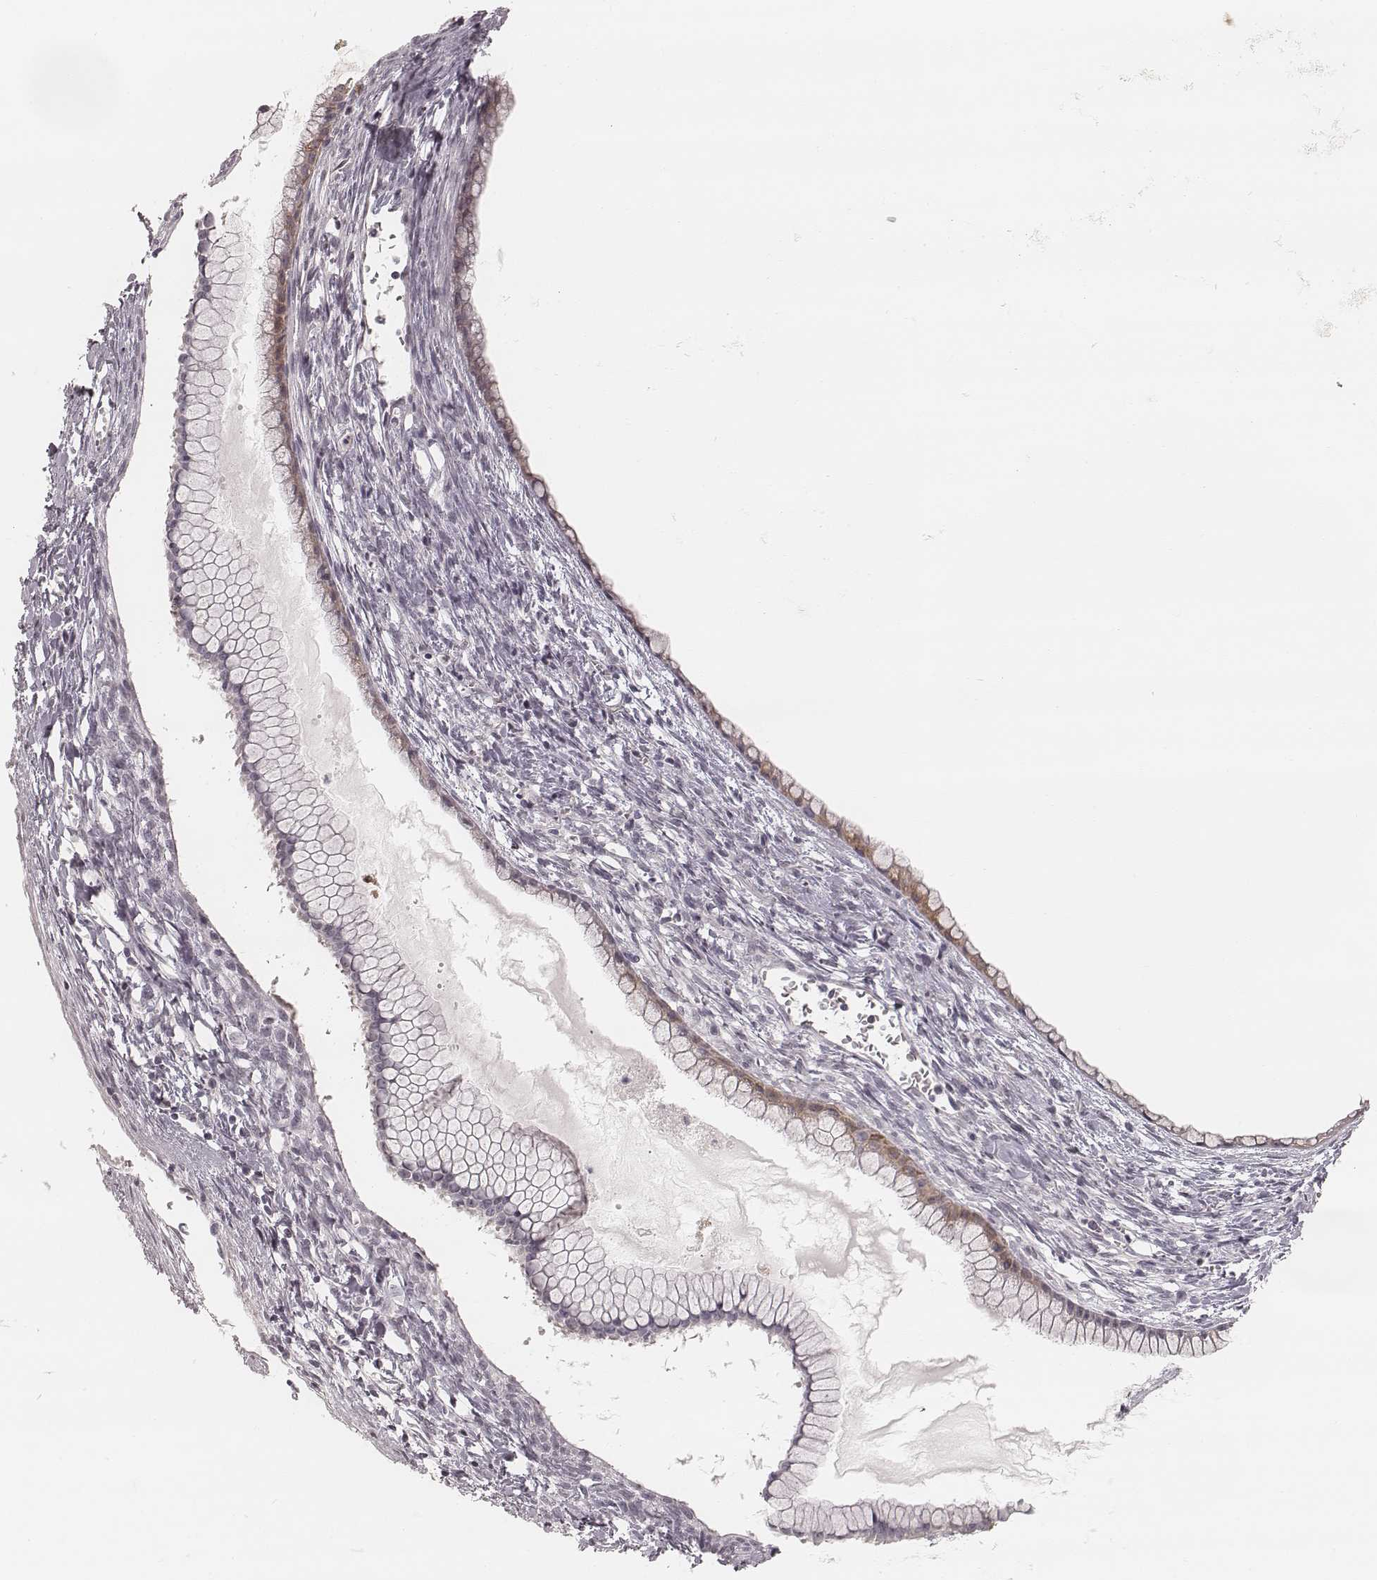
{"staining": {"intensity": "weak", "quantity": "<25%", "location": "cytoplasmic/membranous"}, "tissue": "ovarian cancer", "cell_type": "Tumor cells", "image_type": "cancer", "snomed": [{"axis": "morphology", "description": "Cystadenocarcinoma, mucinous, NOS"}, {"axis": "topography", "description": "Ovary"}], "caption": "A photomicrograph of ovarian mucinous cystadenocarcinoma stained for a protein shows no brown staining in tumor cells.", "gene": "ACACB", "patient": {"sex": "female", "age": 41}}